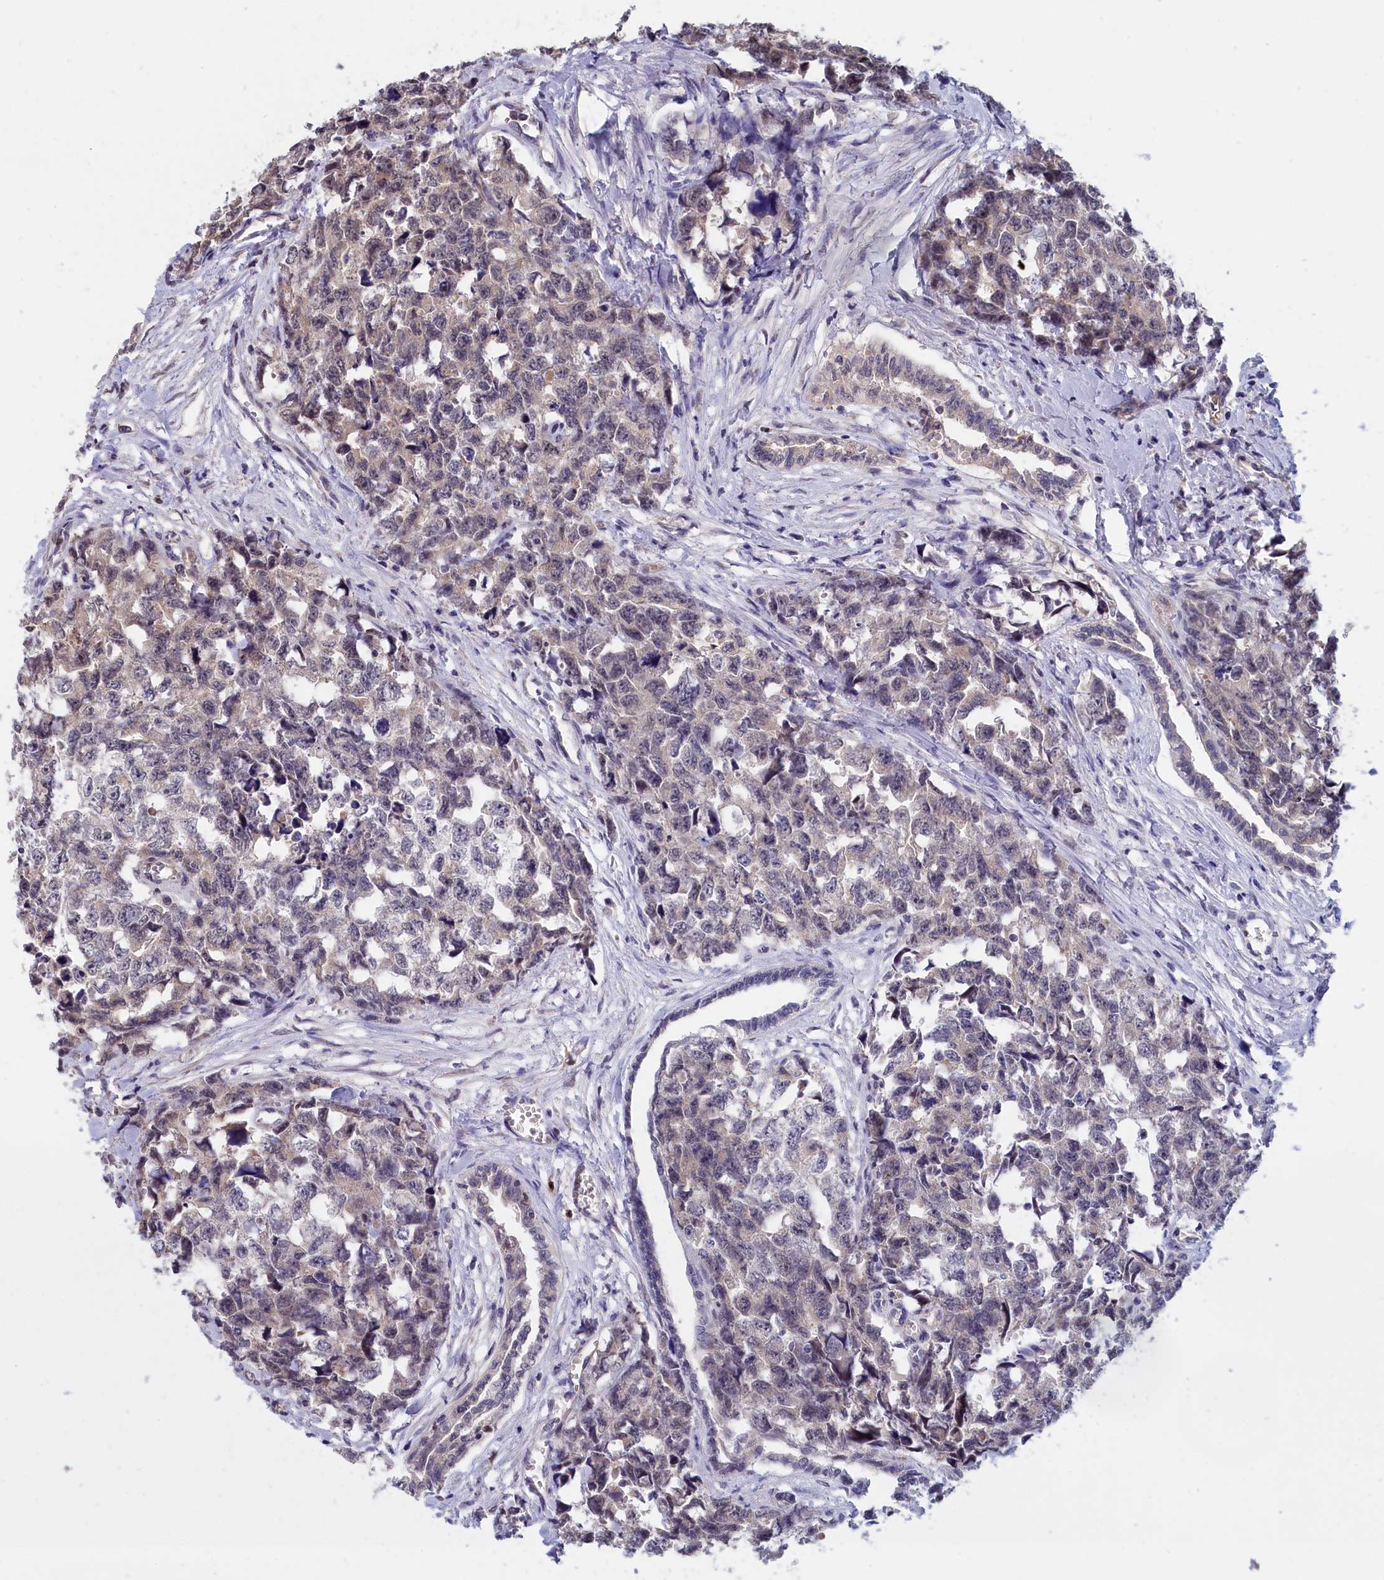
{"staining": {"intensity": "negative", "quantity": "none", "location": "none"}, "tissue": "testis cancer", "cell_type": "Tumor cells", "image_type": "cancer", "snomed": [{"axis": "morphology", "description": "Carcinoma, Embryonal, NOS"}, {"axis": "topography", "description": "Testis"}], "caption": "Immunohistochemistry of testis embryonal carcinoma displays no expression in tumor cells.", "gene": "EPB41L4B", "patient": {"sex": "male", "age": 31}}